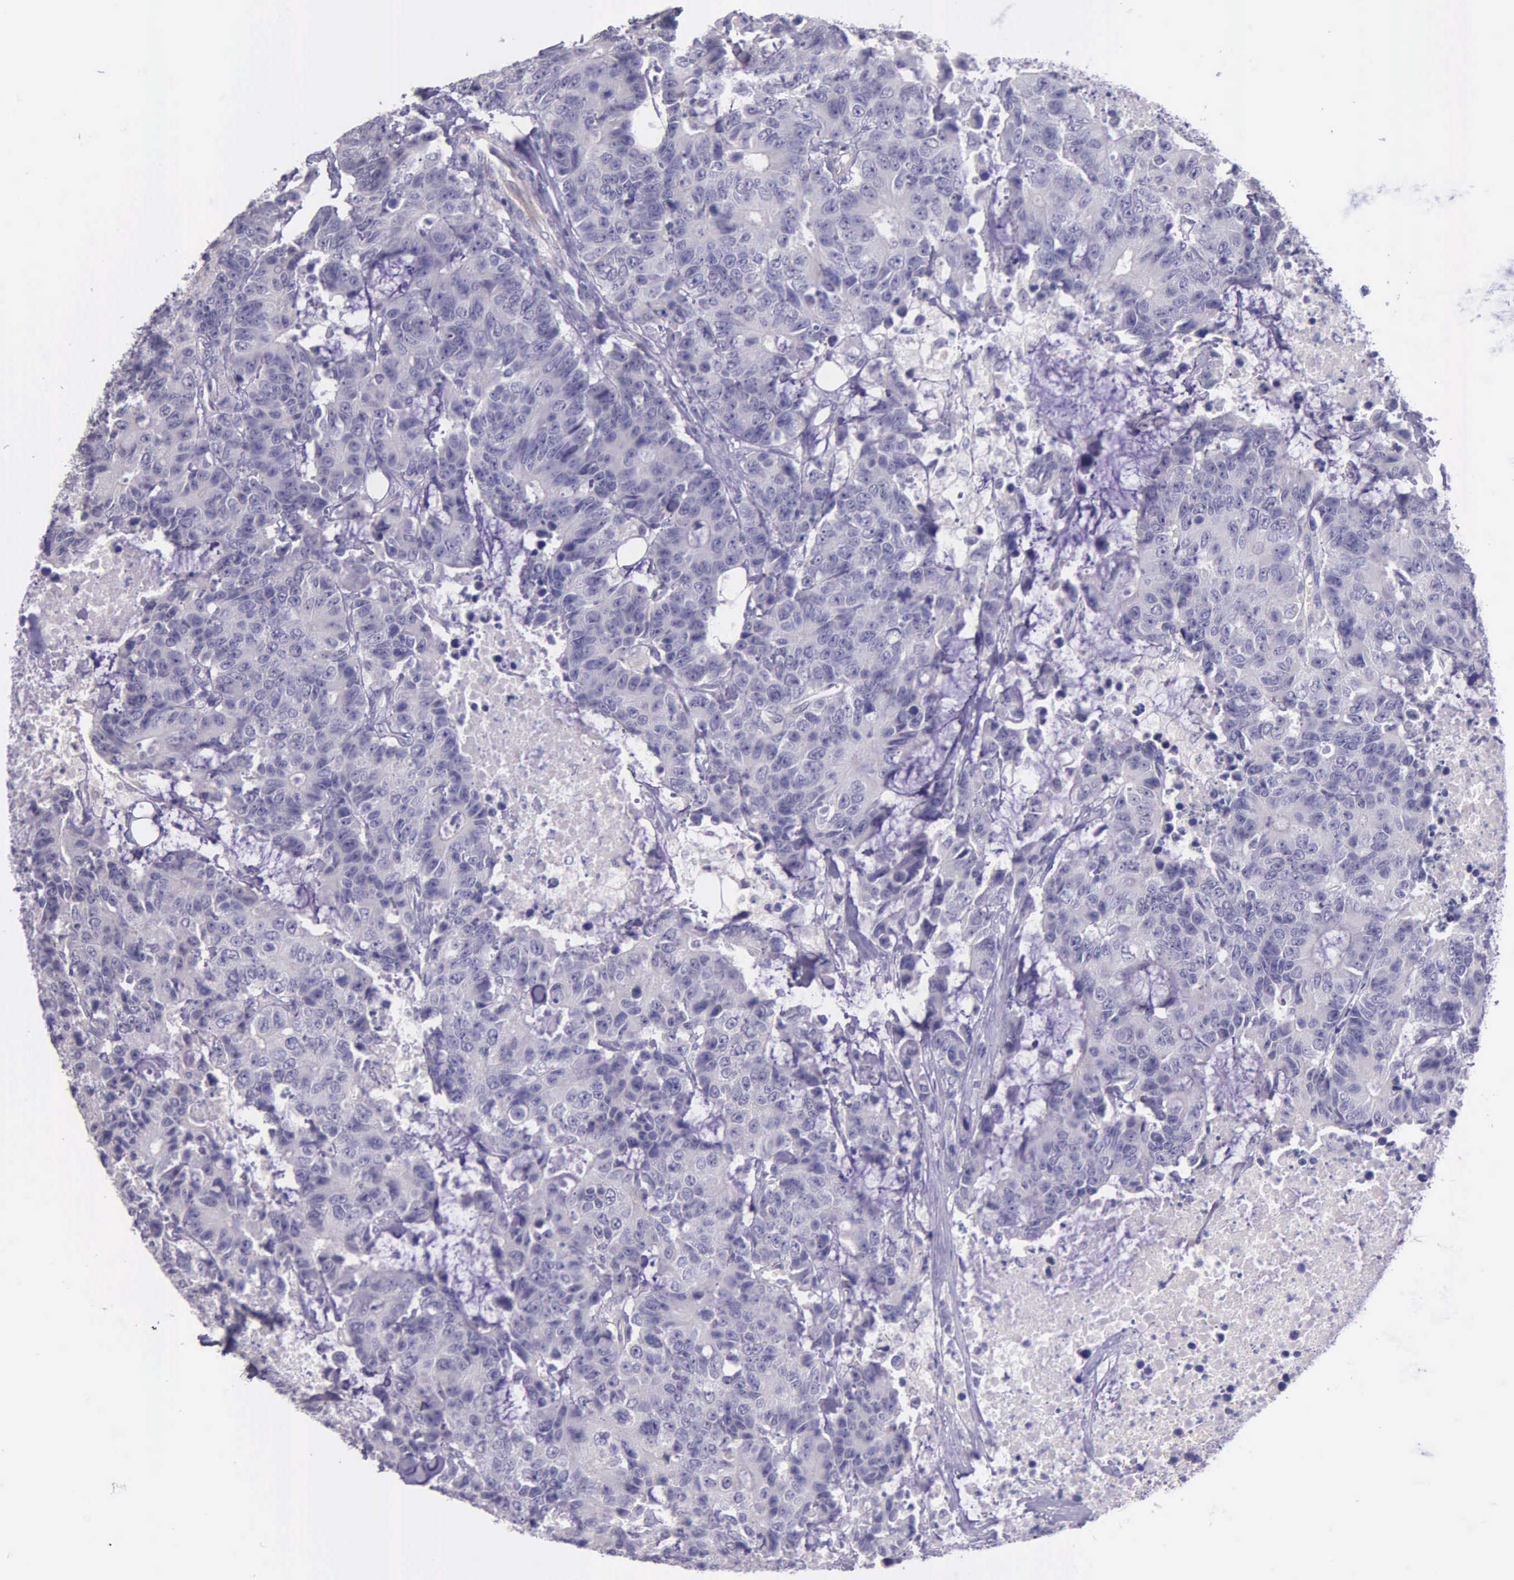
{"staining": {"intensity": "negative", "quantity": "none", "location": "none"}, "tissue": "colorectal cancer", "cell_type": "Tumor cells", "image_type": "cancer", "snomed": [{"axis": "morphology", "description": "Adenocarcinoma, NOS"}, {"axis": "topography", "description": "Colon"}], "caption": "Immunohistochemistry (IHC) photomicrograph of colorectal adenocarcinoma stained for a protein (brown), which shows no staining in tumor cells. The staining was performed using DAB to visualize the protein expression in brown, while the nuclei were stained in blue with hematoxylin (Magnification: 20x).", "gene": "THSD7A", "patient": {"sex": "female", "age": 86}}